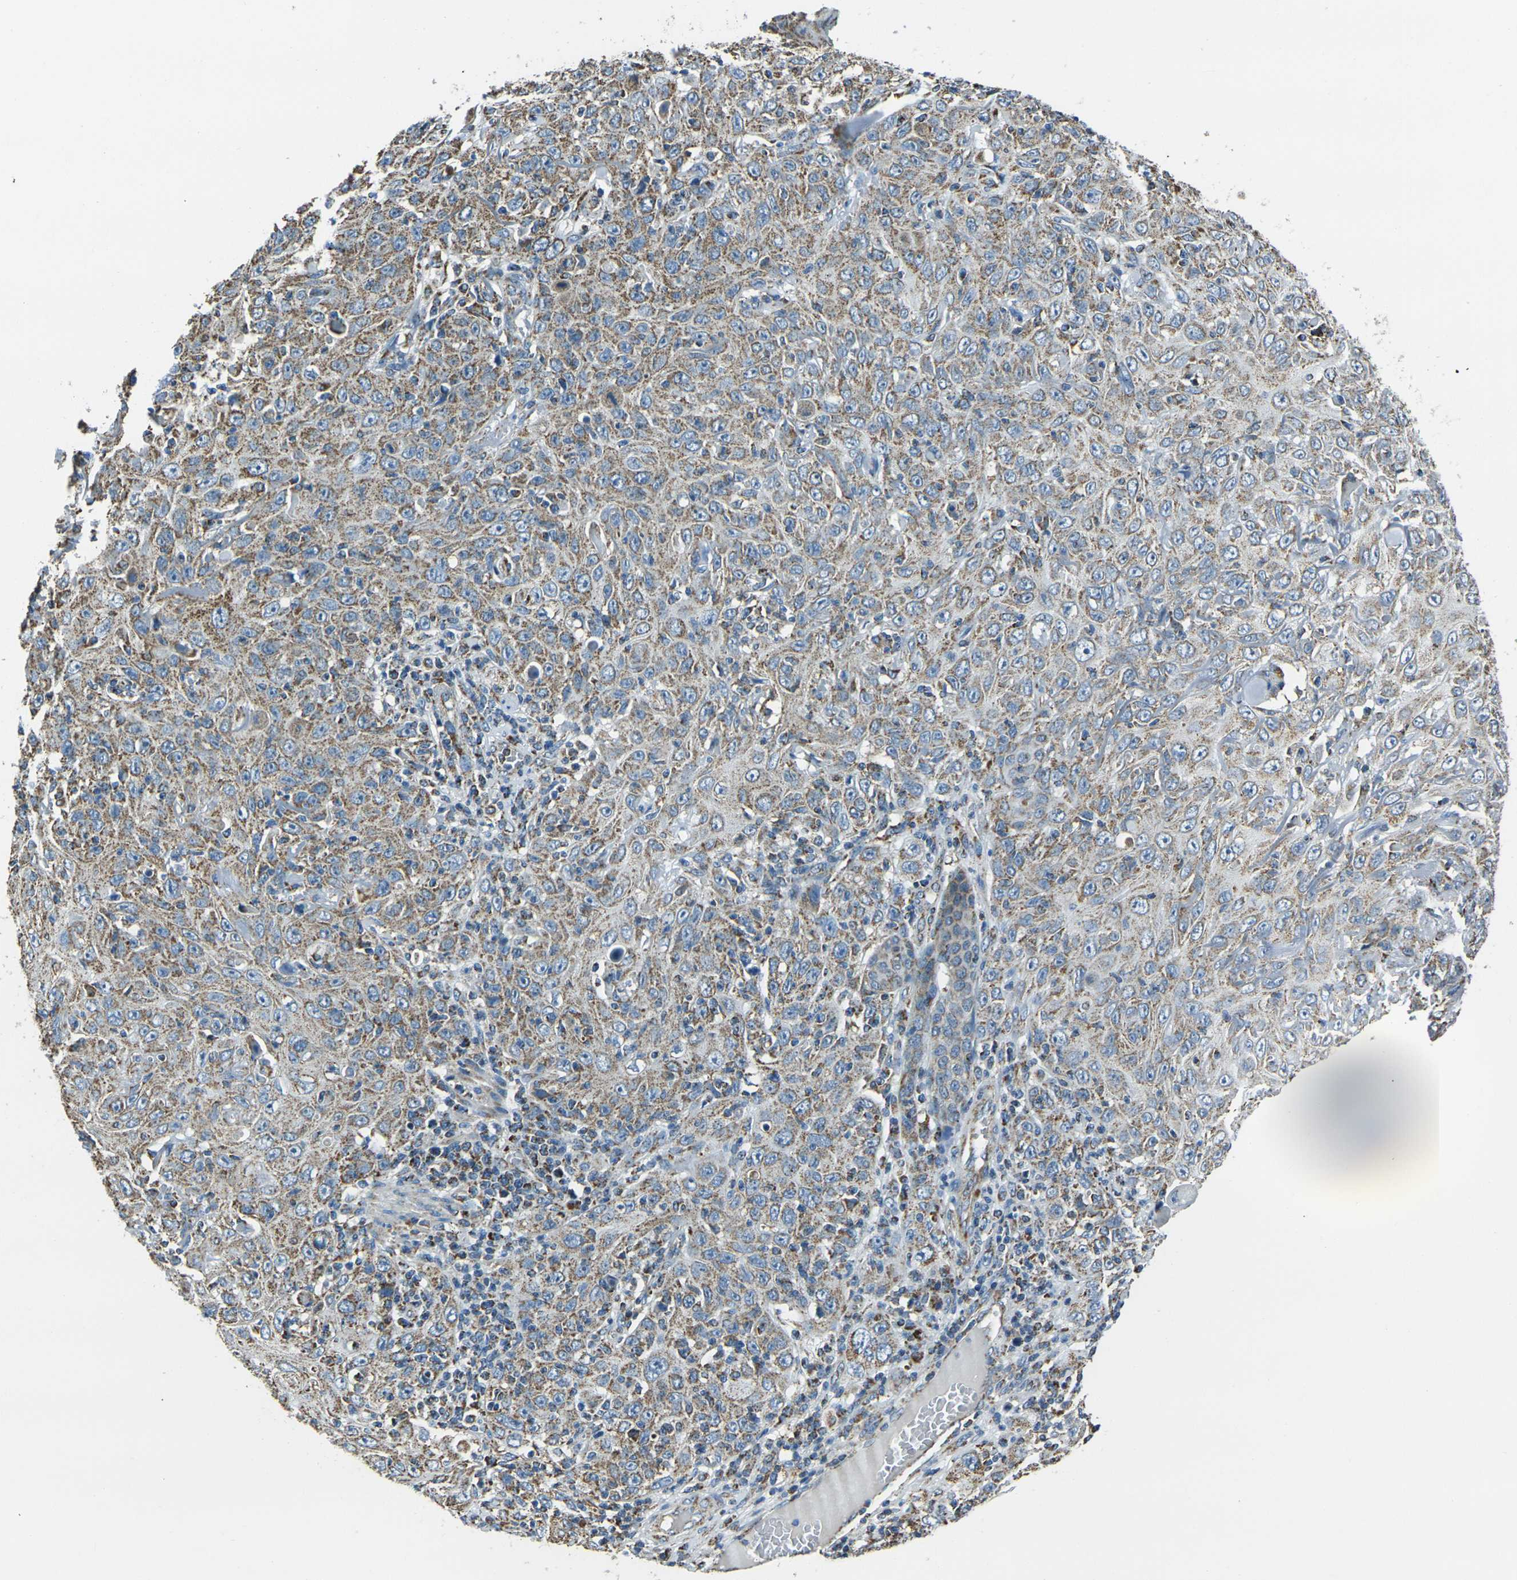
{"staining": {"intensity": "weak", "quantity": ">75%", "location": "cytoplasmic/membranous"}, "tissue": "skin cancer", "cell_type": "Tumor cells", "image_type": "cancer", "snomed": [{"axis": "morphology", "description": "Squamous cell carcinoma, NOS"}, {"axis": "topography", "description": "Skin"}], "caption": "A histopathology image of skin cancer stained for a protein demonstrates weak cytoplasmic/membranous brown staining in tumor cells. (DAB = brown stain, brightfield microscopy at high magnification).", "gene": "IRF3", "patient": {"sex": "female", "age": 88}}